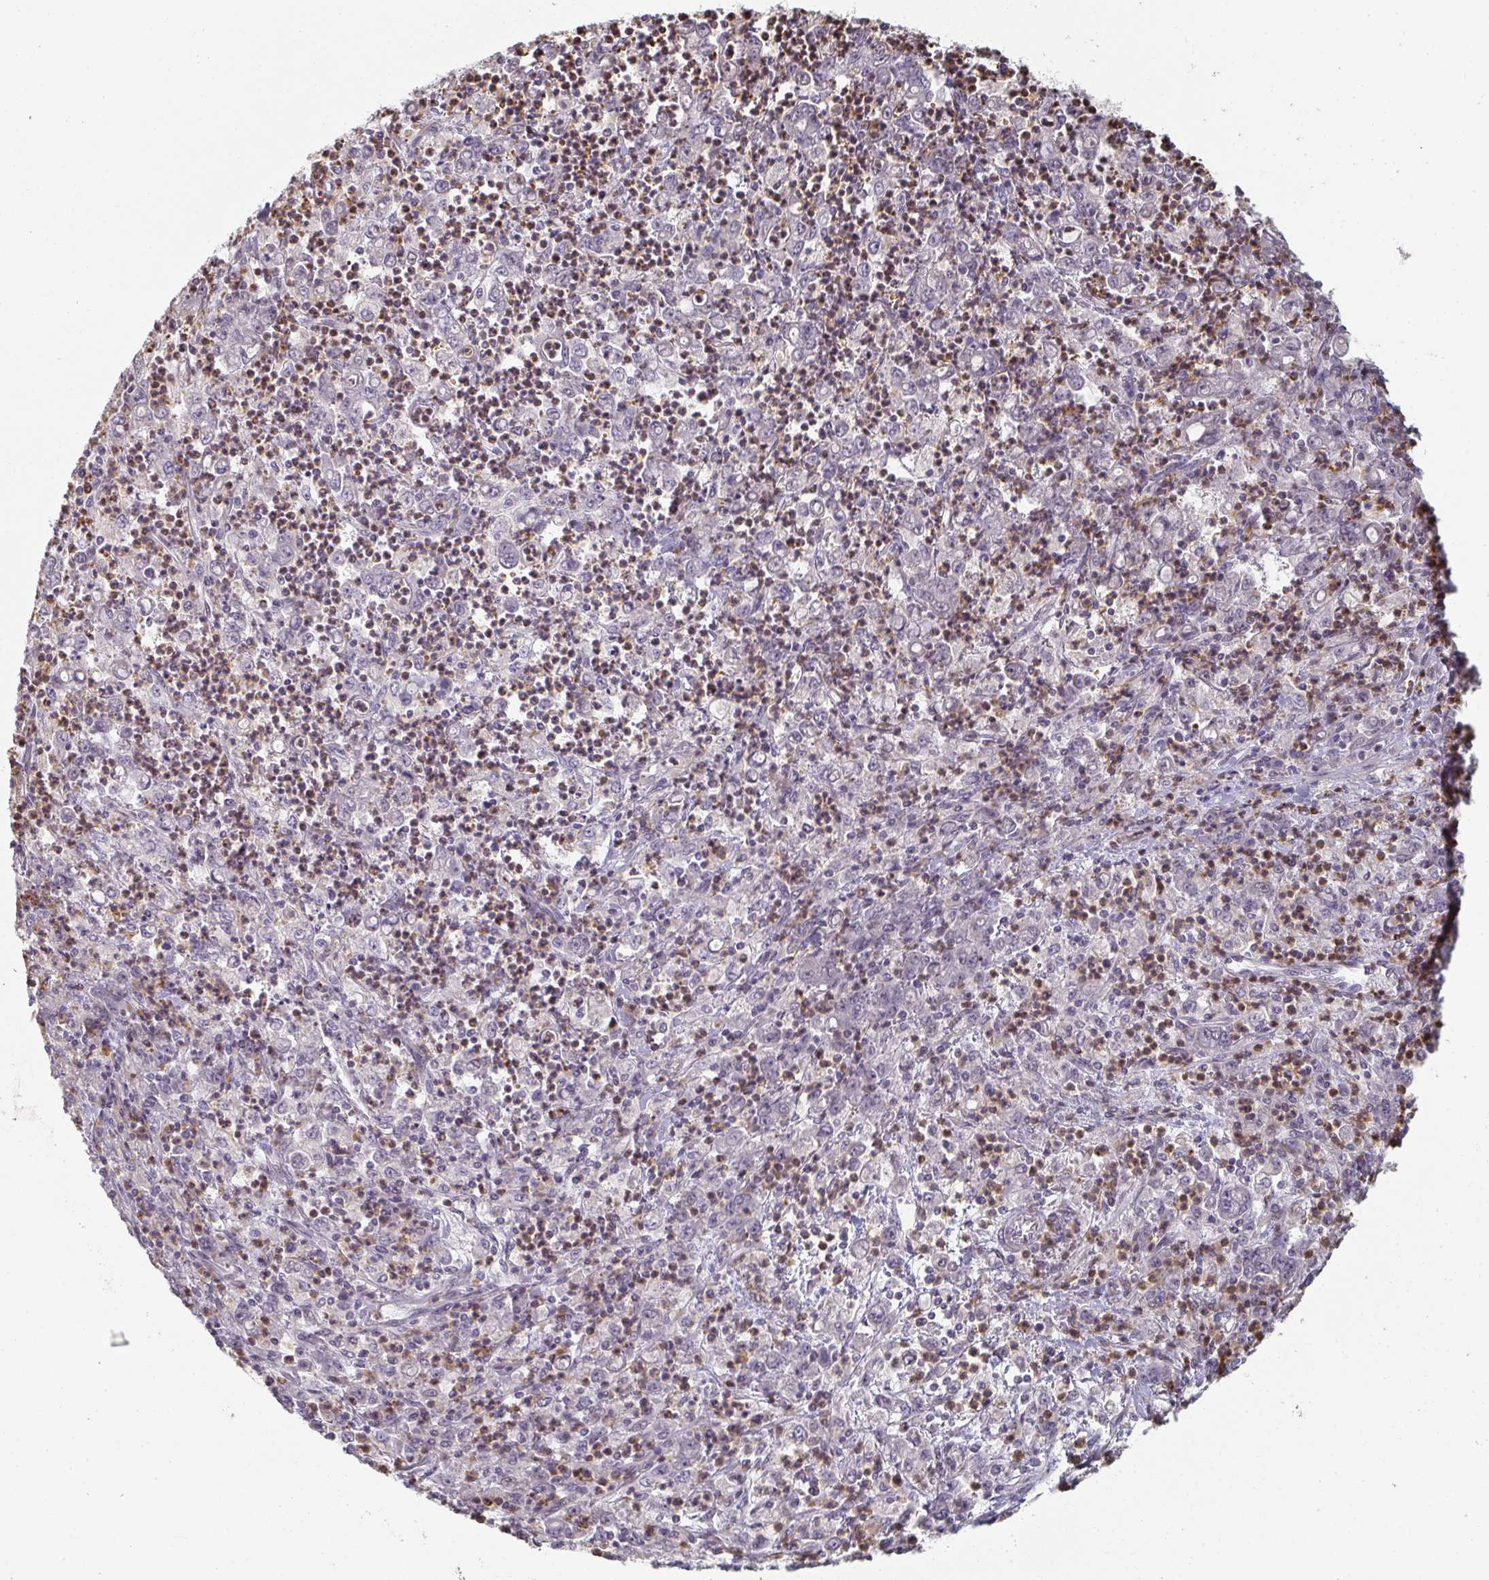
{"staining": {"intensity": "negative", "quantity": "none", "location": "none"}, "tissue": "stomach cancer", "cell_type": "Tumor cells", "image_type": "cancer", "snomed": [{"axis": "morphology", "description": "Adenocarcinoma, NOS"}, {"axis": "topography", "description": "Stomach, lower"}], "caption": "Tumor cells show no significant positivity in stomach cancer.", "gene": "A1CF", "patient": {"sex": "female", "age": 71}}